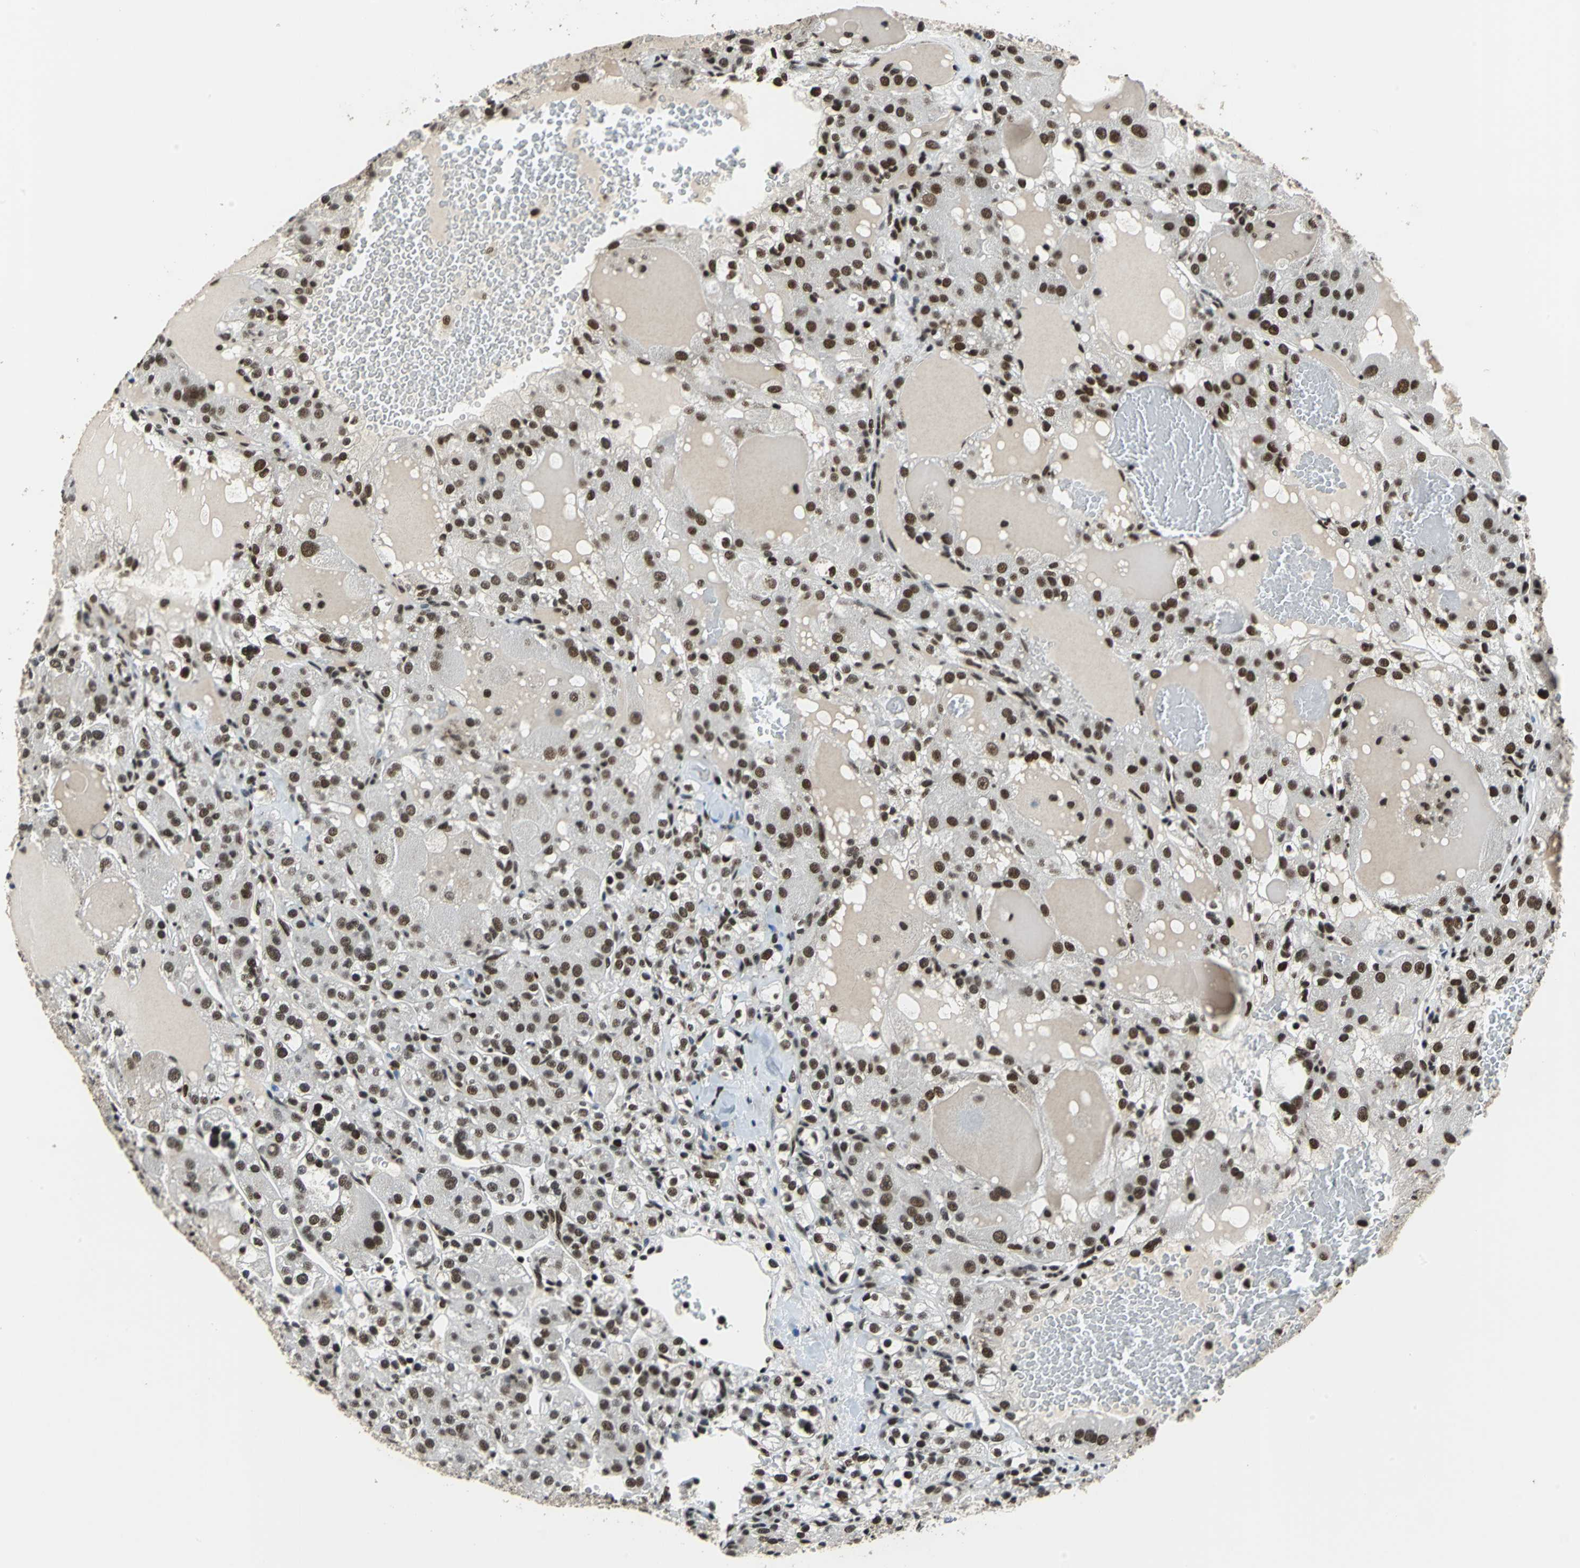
{"staining": {"intensity": "moderate", "quantity": ">75%", "location": "nuclear"}, "tissue": "renal cancer", "cell_type": "Tumor cells", "image_type": "cancer", "snomed": [{"axis": "morphology", "description": "Normal tissue, NOS"}, {"axis": "morphology", "description": "Adenocarcinoma, NOS"}, {"axis": "topography", "description": "Kidney"}], "caption": "Renal adenocarcinoma was stained to show a protein in brown. There is medium levels of moderate nuclear staining in approximately >75% of tumor cells. (Stains: DAB (3,3'-diaminobenzidine) in brown, nuclei in blue, Microscopy: brightfield microscopy at high magnification).", "gene": "BCLAF1", "patient": {"sex": "male", "age": 61}}